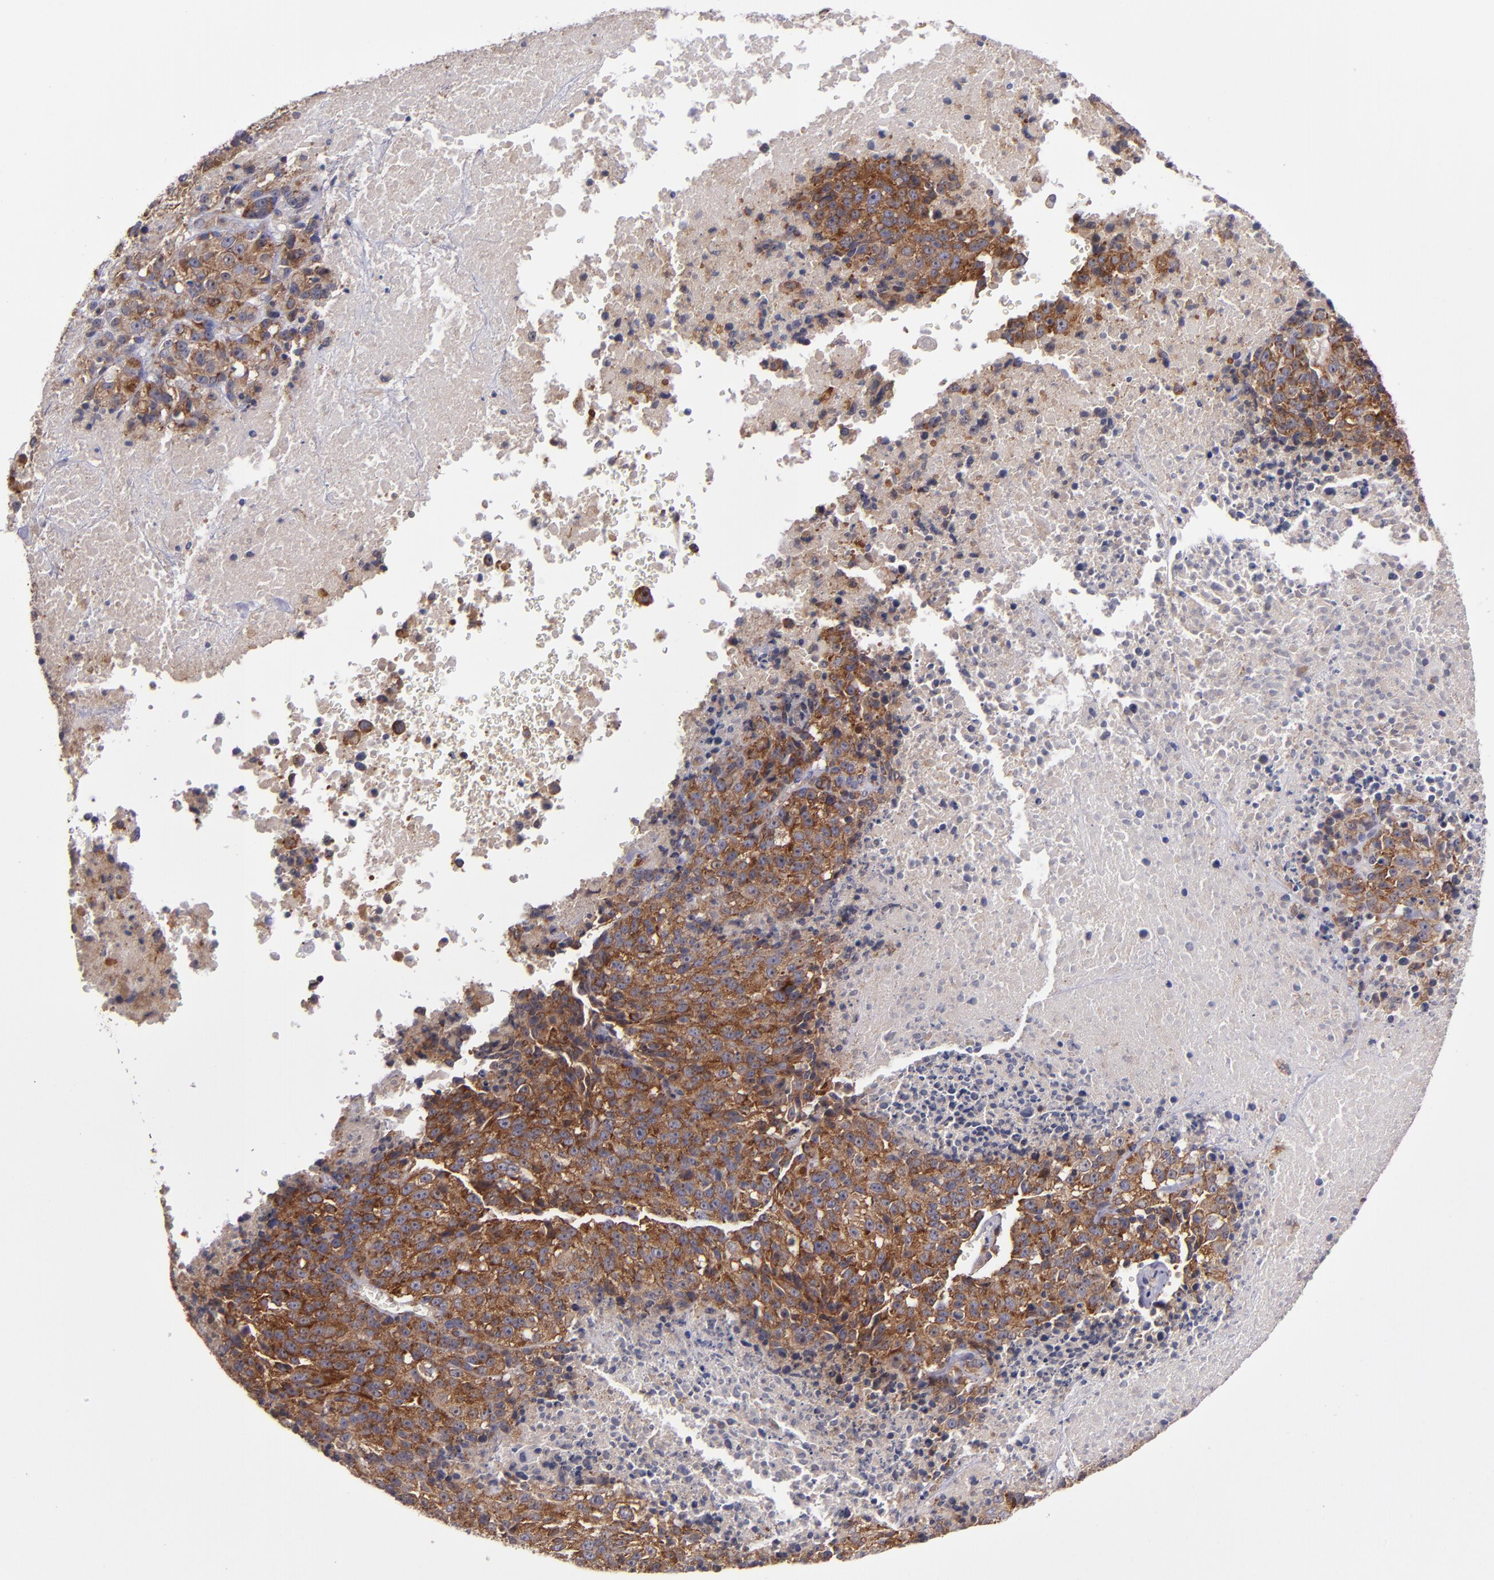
{"staining": {"intensity": "strong", "quantity": ">75%", "location": "cytoplasmic/membranous,nuclear"}, "tissue": "melanoma", "cell_type": "Tumor cells", "image_type": "cancer", "snomed": [{"axis": "morphology", "description": "Malignant melanoma, Metastatic site"}, {"axis": "topography", "description": "Cerebral cortex"}], "caption": "The photomicrograph reveals immunohistochemical staining of melanoma. There is strong cytoplasmic/membranous and nuclear expression is identified in about >75% of tumor cells.", "gene": "EIF4ENIF1", "patient": {"sex": "female", "age": 52}}